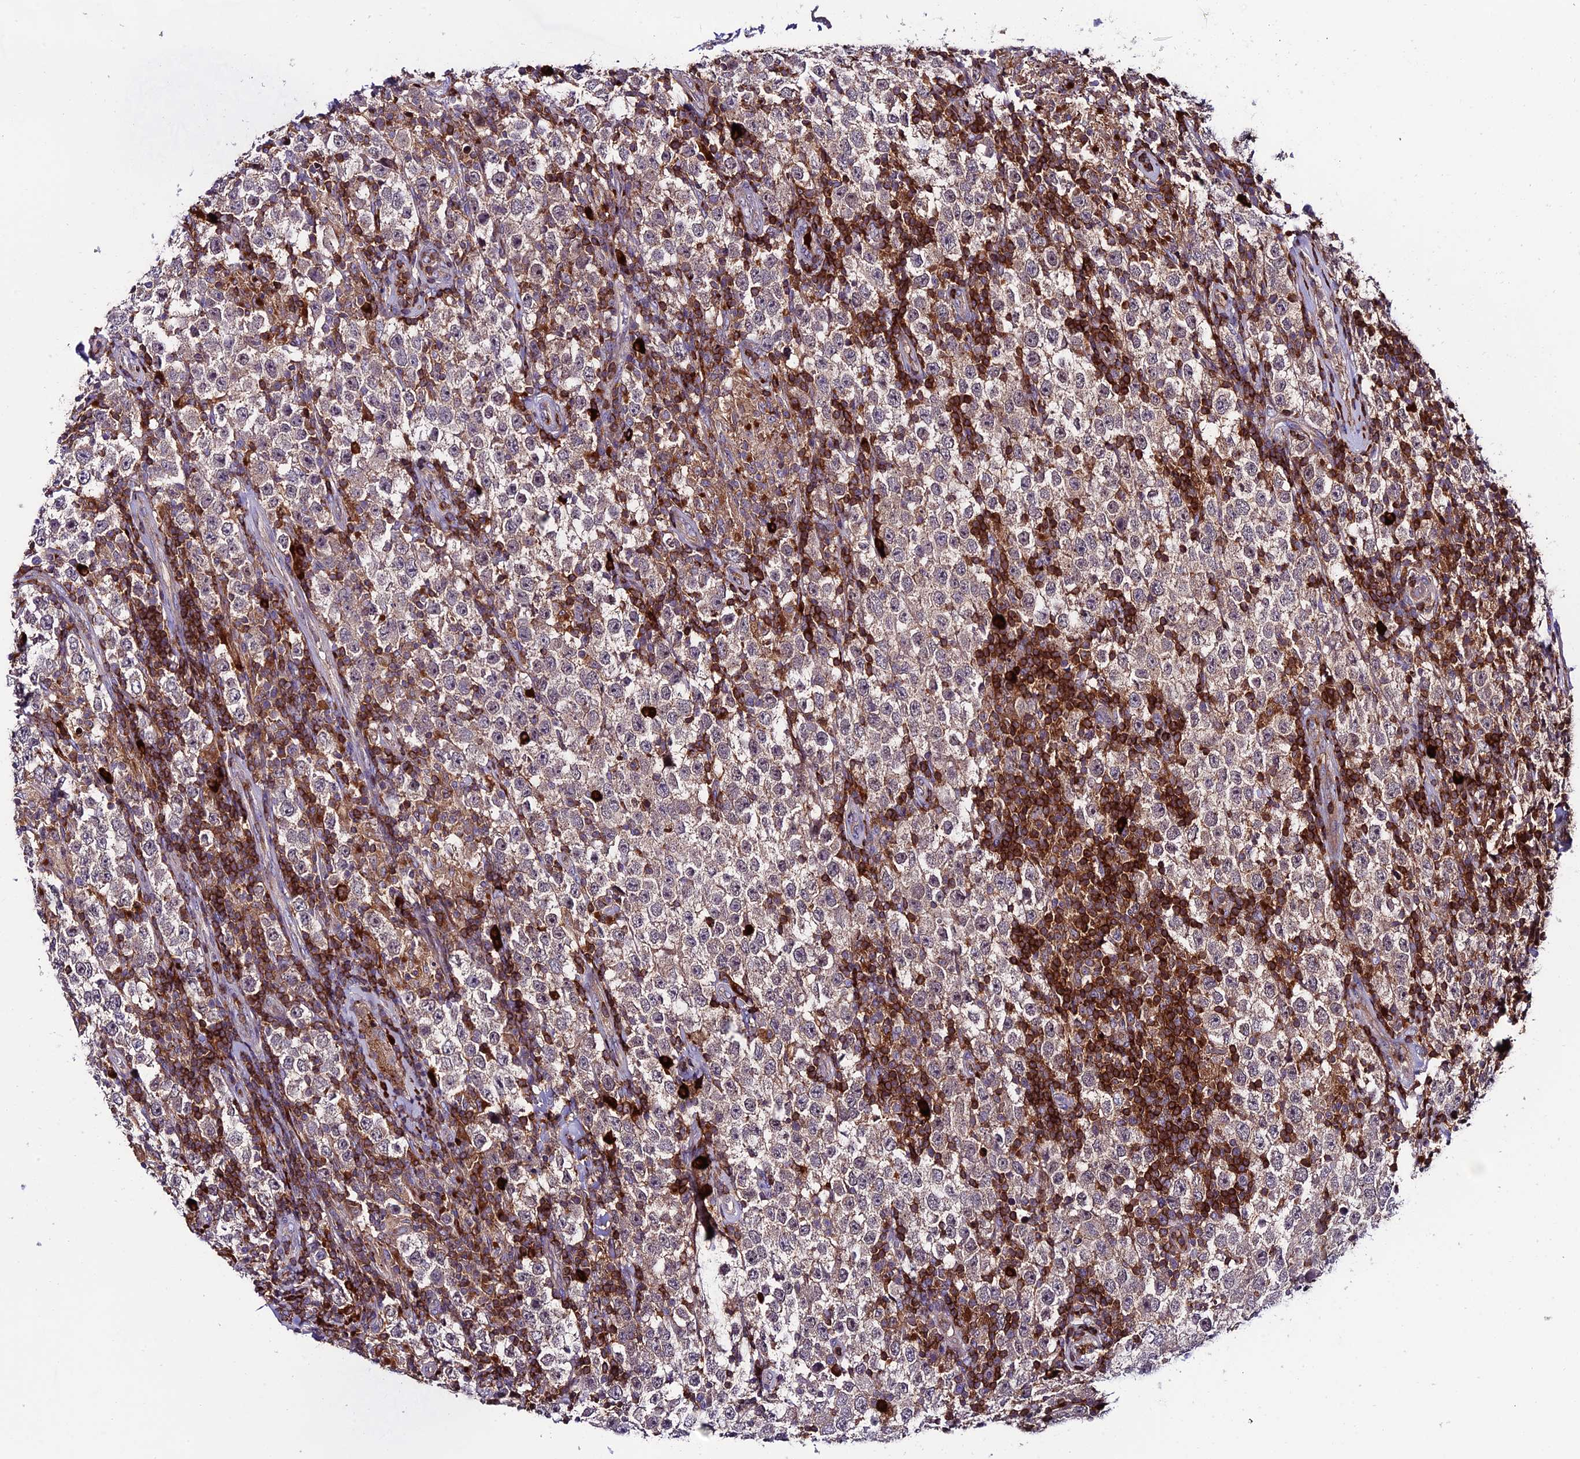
{"staining": {"intensity": "weak", "quantity": ">75%", "location": "cytoplasmic/membranous"}, "tissue": "testis cancer", "cell_type": "Tumor cells", "image_type": "cancer", "snomed": [{"axis": "morphology", "description": "Normal tissue, NOS"}, {"axis": "morphology", "description": "Urothelial carcinoma, High grade"}, {"axis": "morphology", "description": "Seminoma, NOS"}, {"axis": "morphology", "description": "Carcinoma, Embryonal, NOS"}, {"axis": "topography", "description": "Urinary bladder"}, {"axis": "topography", "description": "Testis"}], "caption": "Tumor cells show low levels of weak cytoplasmic/membranous expression in approximately >75% of cells in testis cancer.", "gene": "ARHGEF18", "patient": {"sex": "male", "age": 41}}